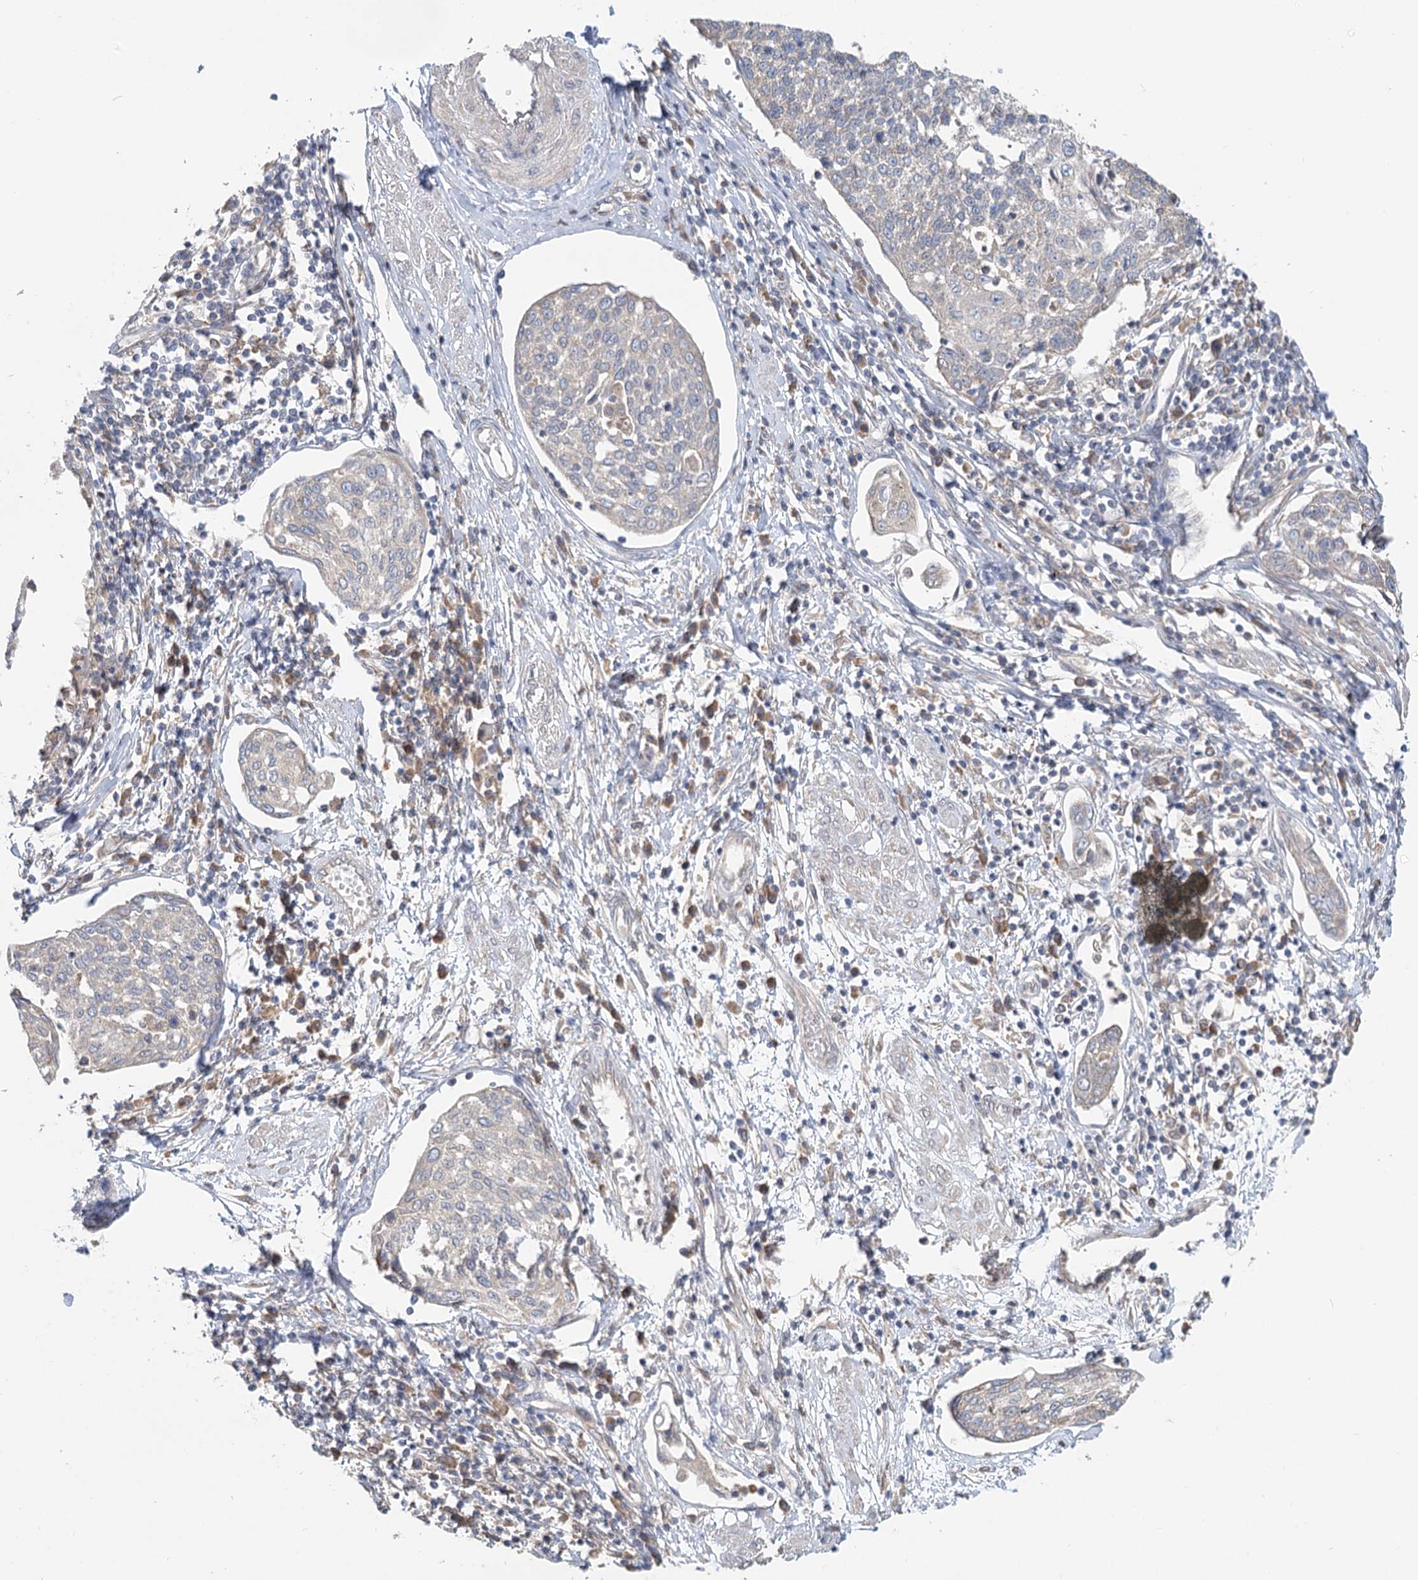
{"staining": {"intensity": "negative", "quantity": "none", "location": "none"}, "tissue": "cervical cancer", "cell_type": "Tumor cells", "image_type": "cancer", "snomed": [{"axis": "morphology", "description": "Squamous cell carcinoma, NOS"}, {"axis": "topography", "description": "Cervix"}], "caption": "DAB immunohistochemical staining of cervical cancer (squamous cell carcinoma) demonstrates no significant expression in tumor cells.", "gene": "PAIP2", "patient": {"sex": "female", "age": 34}}